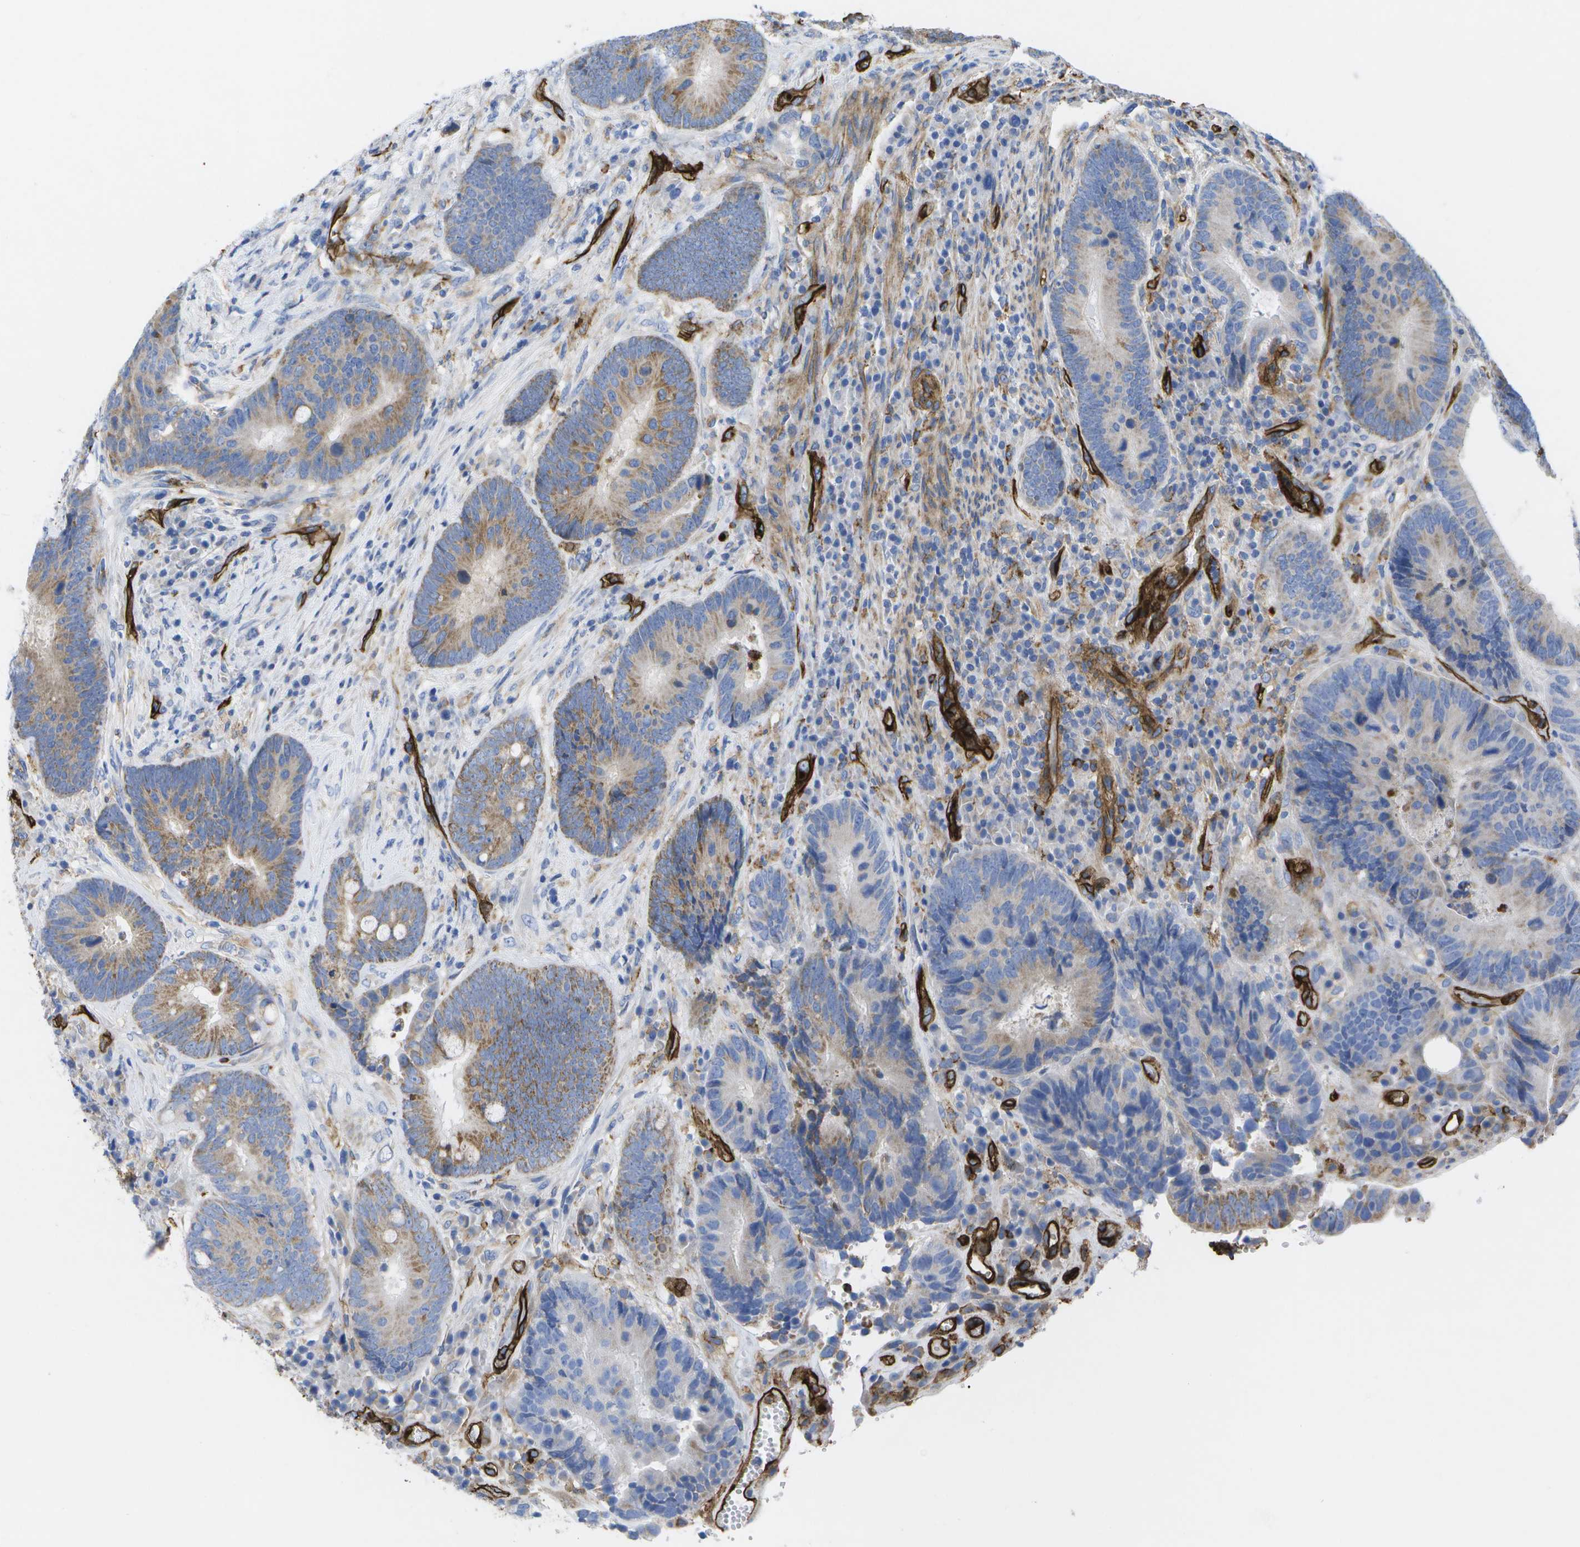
{"staining": {"intensity": "moderate", "quantity": "25%-75%", "location": "cytoplasmic/membranous"}, "tissue": "colorectal cancer", "cell_type": "Tumor cells", "image_type": "cancer", "snomed": [{"axis": "morphology", "description": "Adenocarcinoma, NOS"}, {"axis": "topography", "description": "Rectum"}], "caption": "Protein expression analysis of adenocarcinoma (colorectal) demonstrates moderate cytoplasmic/membranous expression in about 25%-75% of tumor cells.", "gene": "DYSF", "patient": {"sex": "female", "age": 89}}